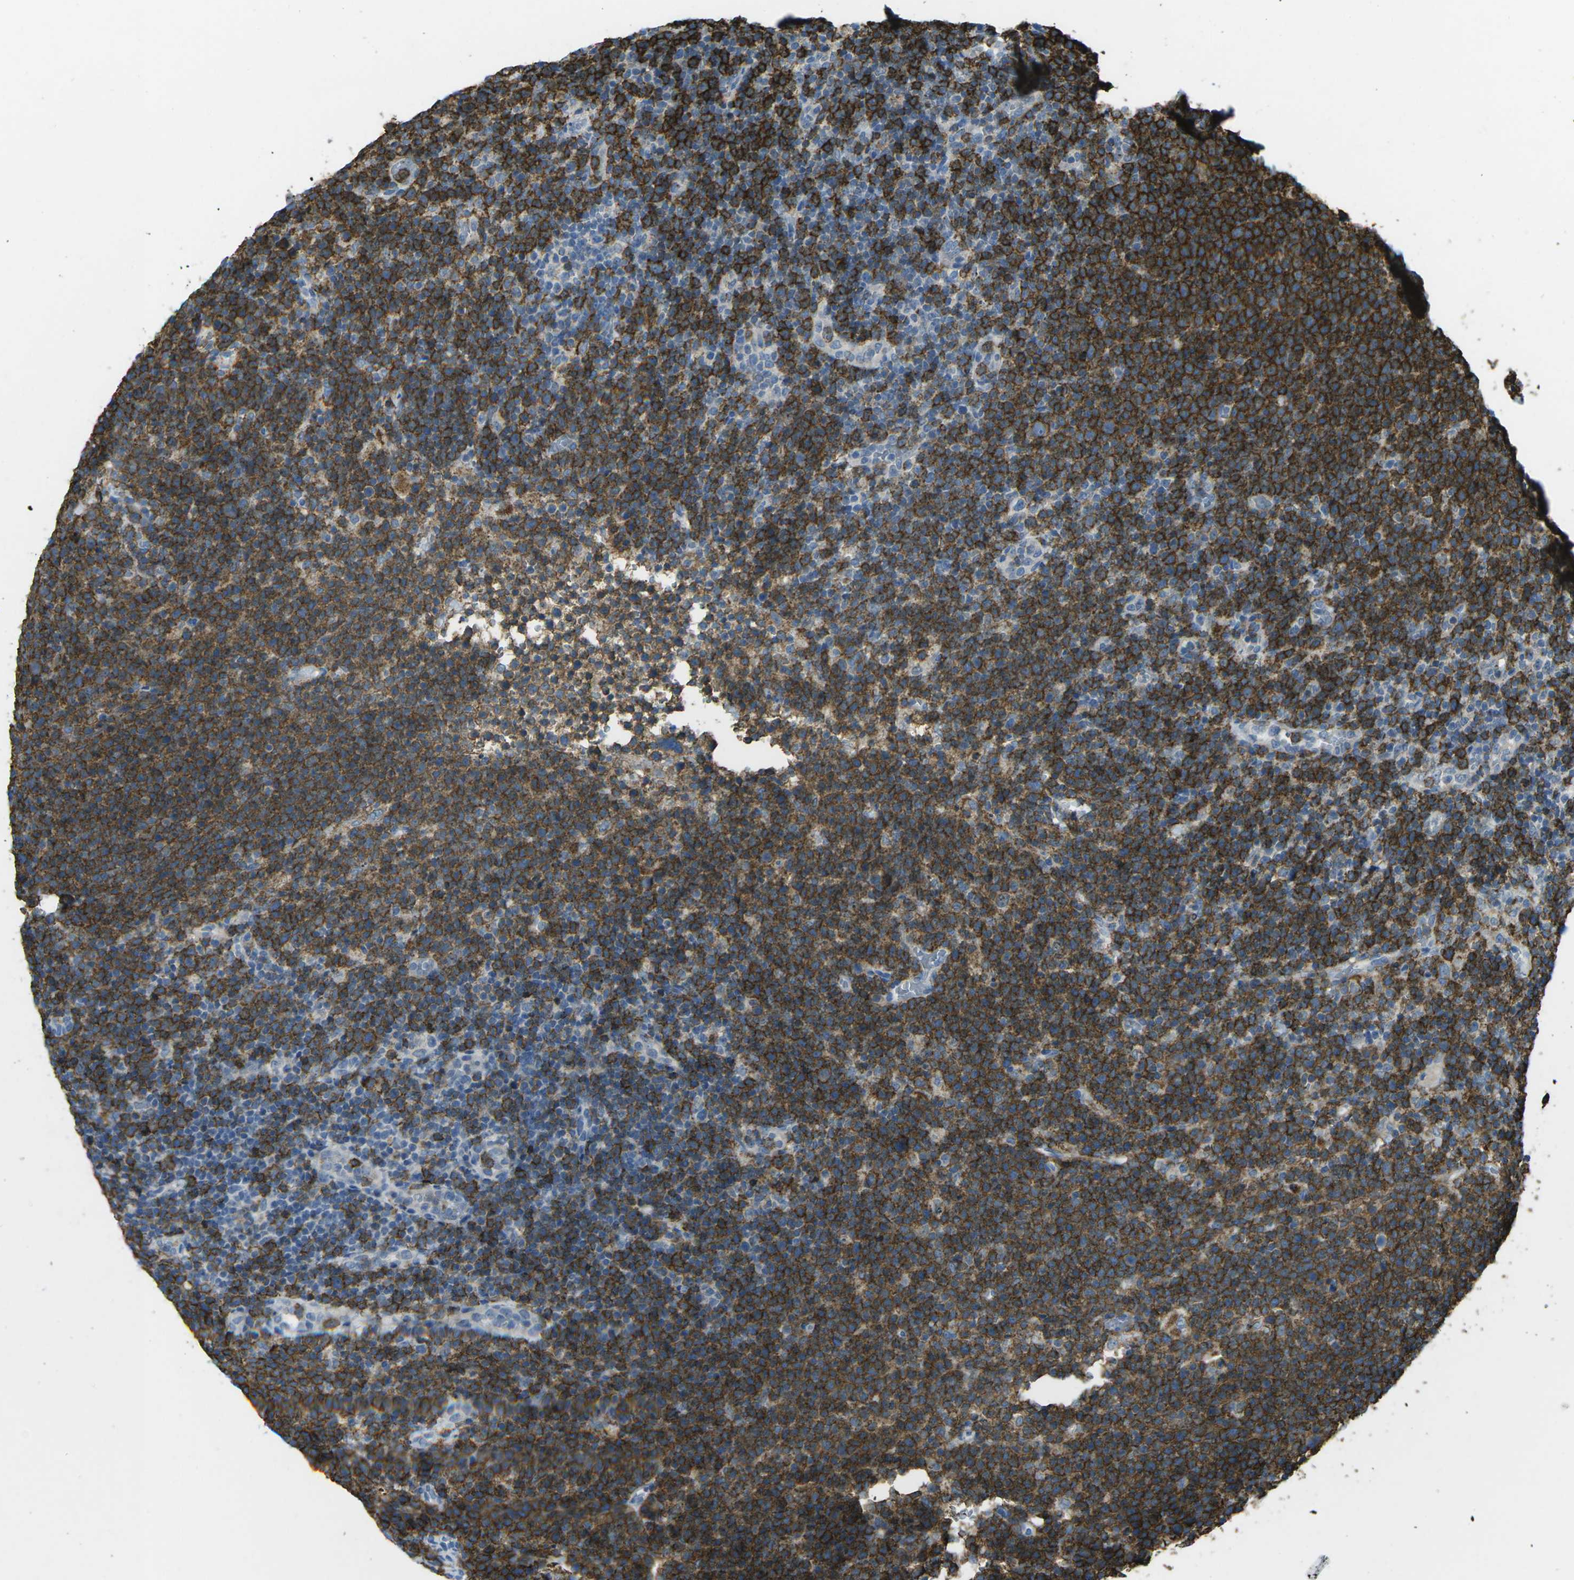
{"staining": {"intensity": "strong", "quantity": ">75%", "location": "cytoplasmic/membranous"}, "tissue": "lymphoma", "cell_type": "Tumor cells", "image_type": "cancer", "snomed": [{"axis": "morphology", "description": "Malignant lymphoma, non-Hodgkin's type, High grade"}, {"axis": "topography", "description": "Lymph node"}], "caption": "A brown stain shows strong cytoplasmic/membranous staining of a protein in lymphoma tumor cells. The staining was performed using DAB, with brown indicating positive protein expression. Nuclei are stained blue with hematoxylin.", "gene": "CD19", "patient": {"sex": "male", "age": 61}}